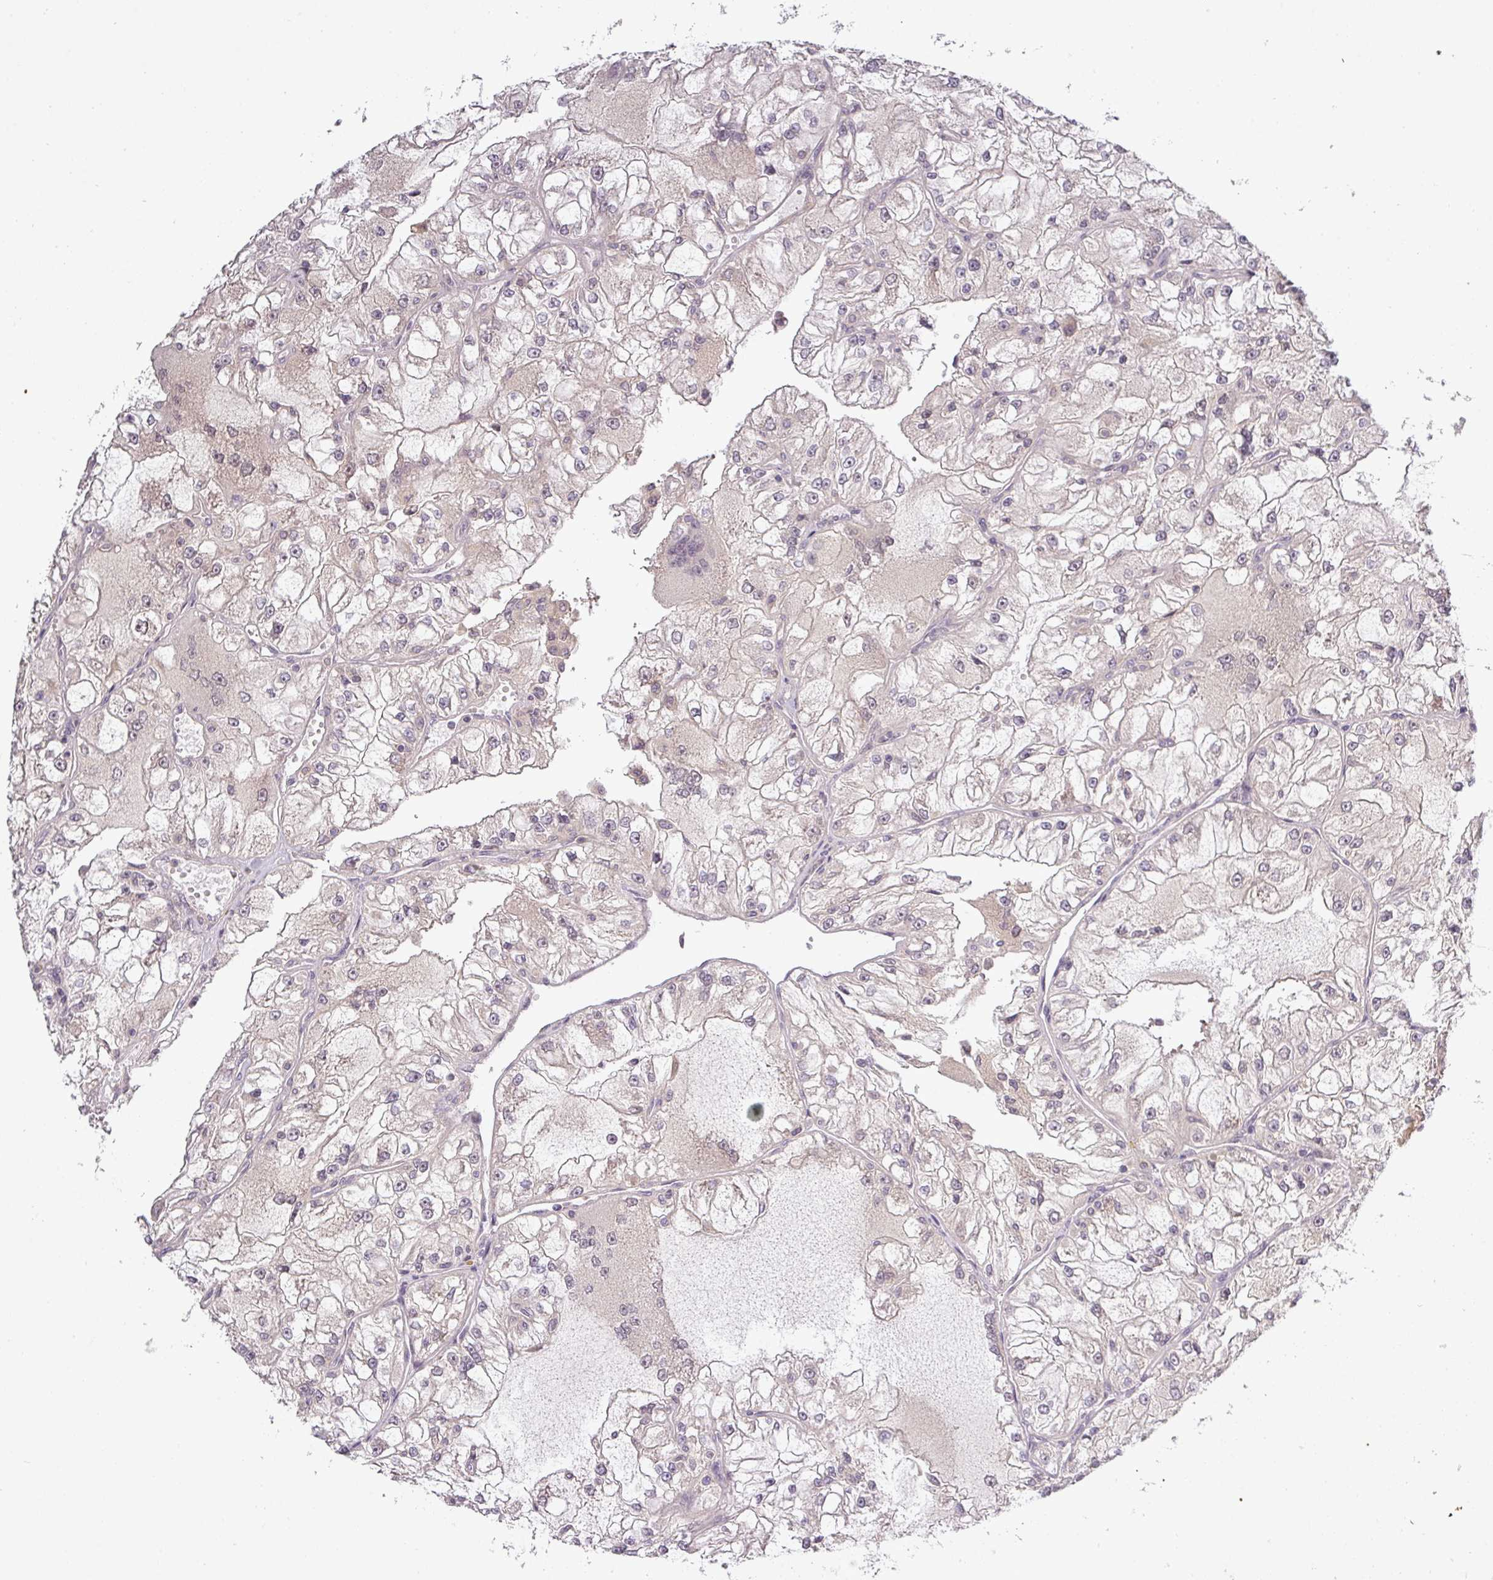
{"staining": {"intensity": "negative", "quantity": "none", "location": "none"}, "tissue": "renal cancer", "cell_type": "Tumor cells", "image_type": "cancer", "snomed": [{"axis": "morphology", "description": "Adenocarcinoma, NOS"}, {"axis": "topography", "description": "Kidney"}], "caption": "Immunohistochemistry of human renal adenocarcinoma displays no staining in tumor cells.", "gene": "NIN", "patient": {"sex": "female", "age": 72}}